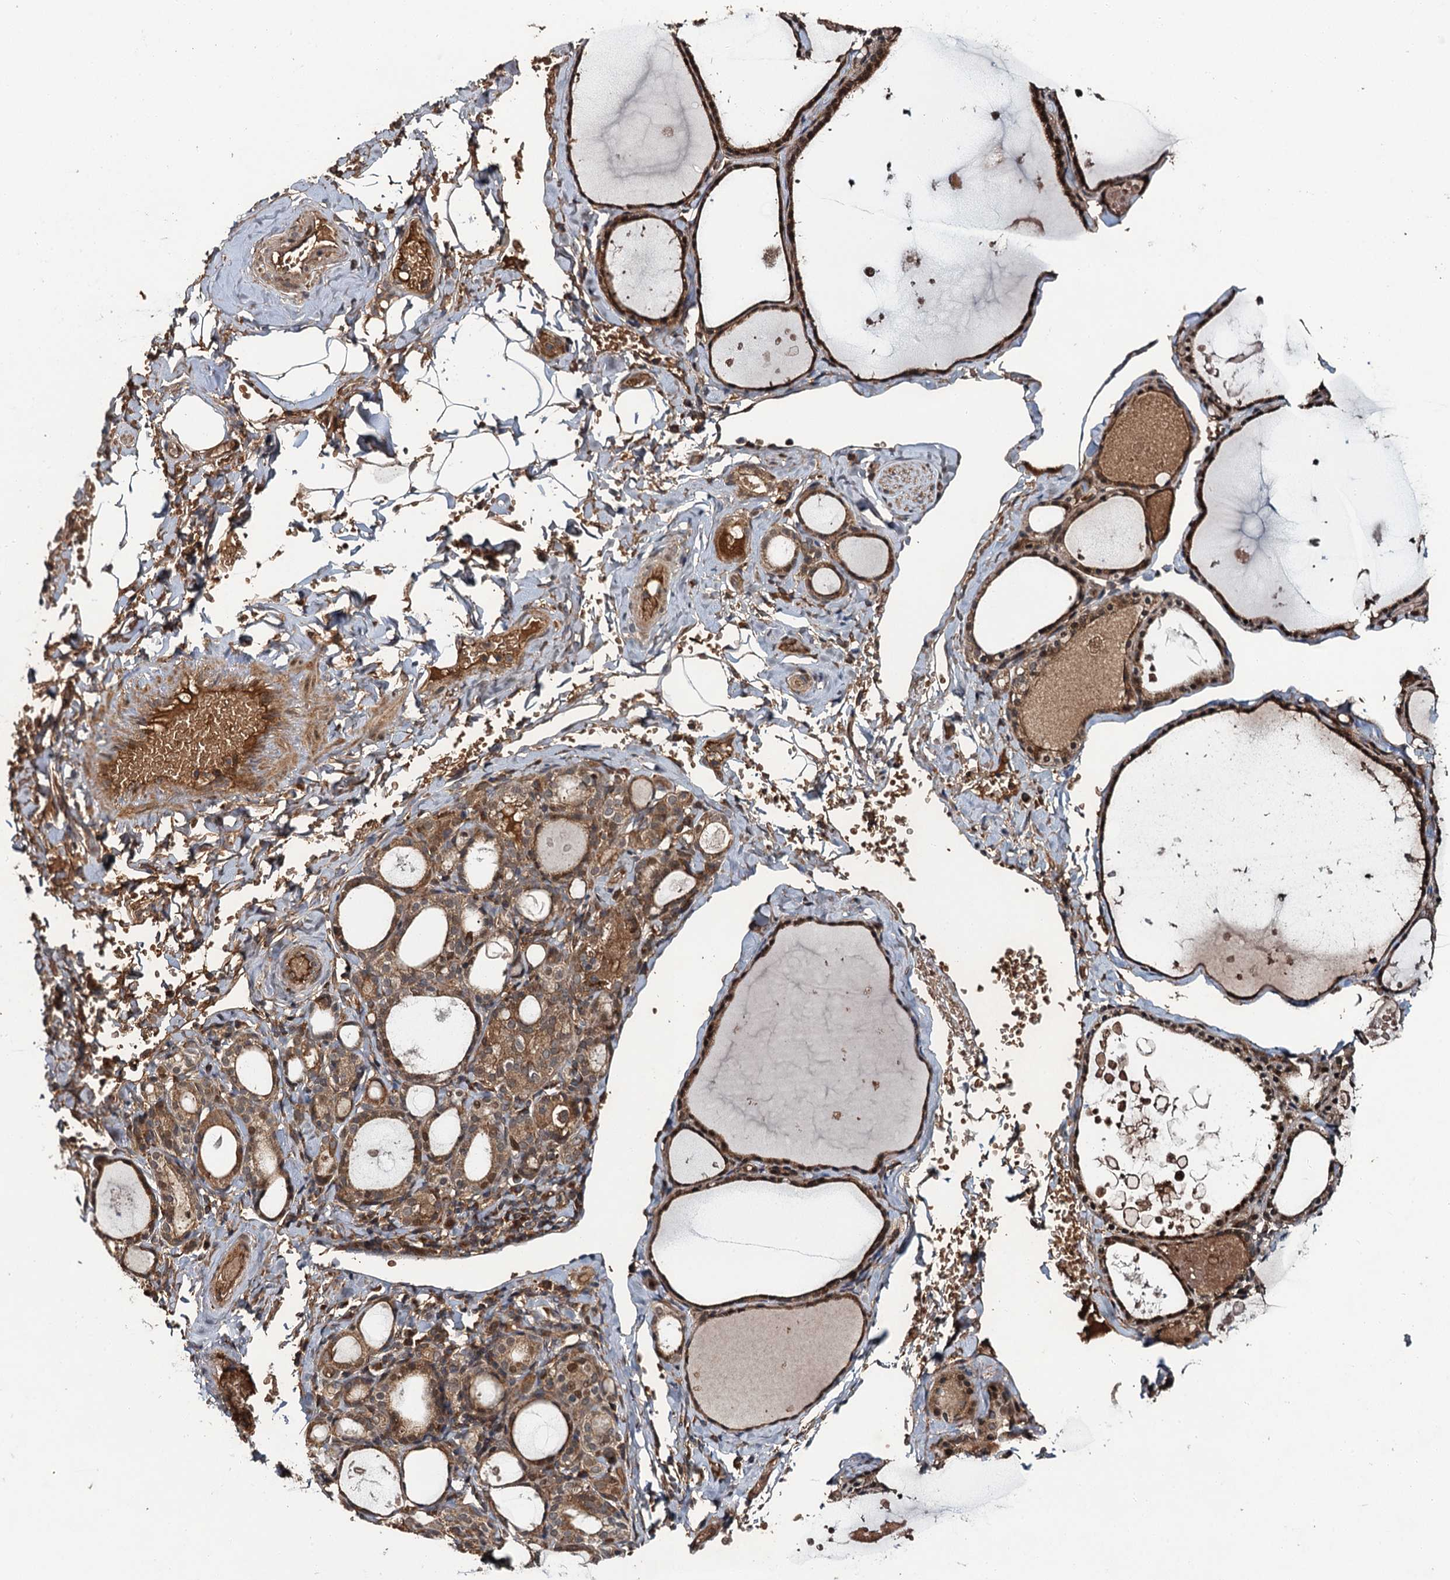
{"staining": {"intensity": "moderate", "quantity": ">75%", "location": "cytoplasmic/membranous"}, "tissue": "thyroid gland", "cell_type": "Glandular cells", "image_type": "normal", "snomed": [{"axis": "morphology", "description": "Normal tissue, NOS"}, {"axis": "topography", "description": "Thyroid gland"}], "caption": "Benign thyroid gland demonstrates moderate cytoplasmic/membranous positivity in about >75% of glandular cells The protein is stained brown, and the nuclei are stained in blue (DAB (3,3'-diaminobenzidine) IHC with brightfield microscopy, high magnification)..", "gene": "SNX32", "patient": {"sex": "male", "age": 56}}